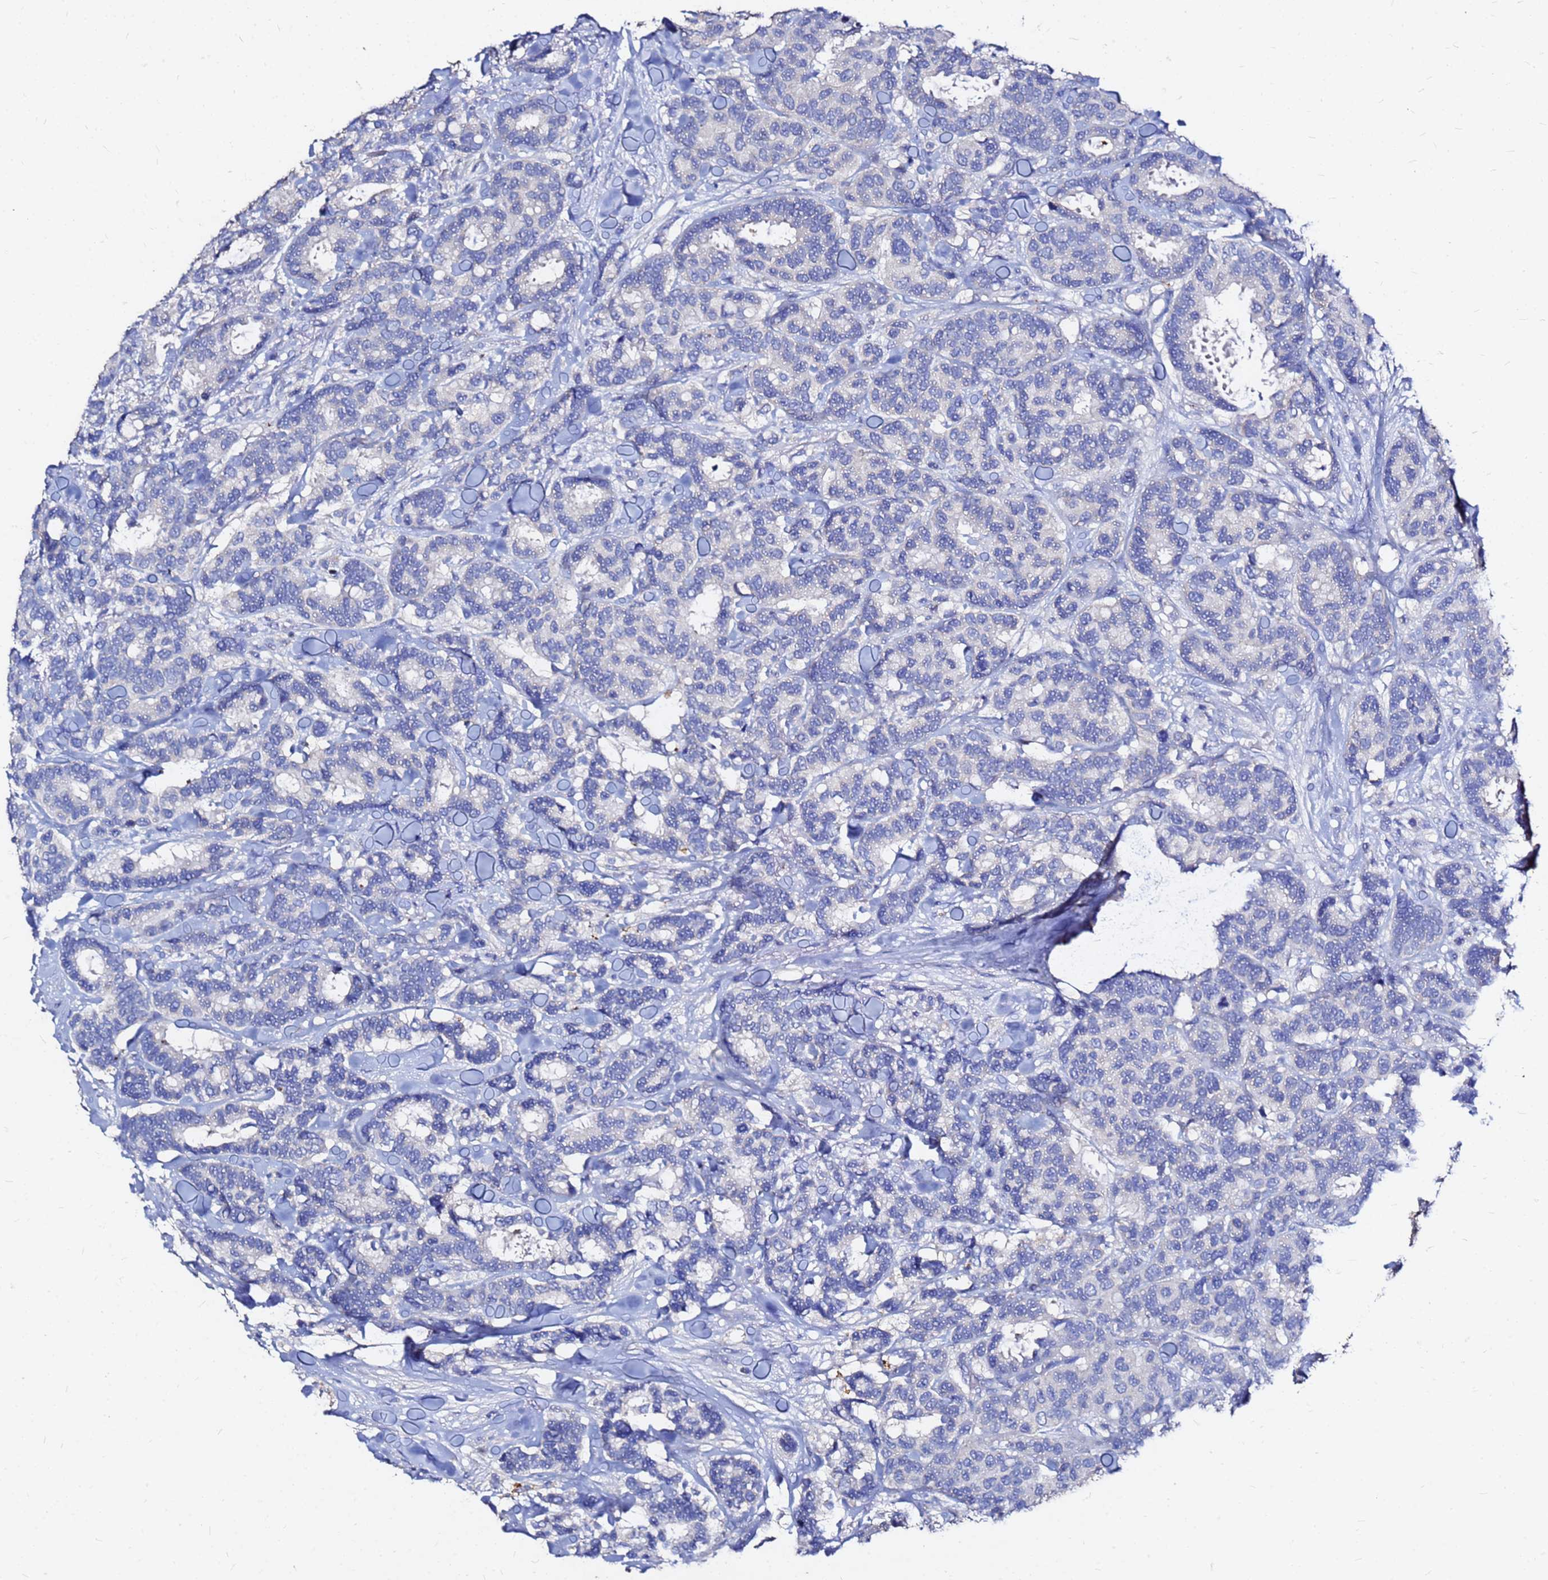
{"staining": {"intensity": "negative", "quantity": "none", "location": "none"}, "tissue": "breast cancer", "cell_type": "Tumor cells", "image_type": "cancer", "snomed": [{"axis": "morphology", "description": "Normal tissue, NOS"}, {"axis": "morphology", "description": "Duct carcinoma"}, {"axis": "topography", "description": "Breast"}], "caption": "A high-resolution photomicrograph shows IHC staining of breast cancer (intraductal carcinoma), which reveals no significant positivity in tumor cells.", "gene": "FAM183A", "patient": {"sex": "female", "age": 87}}